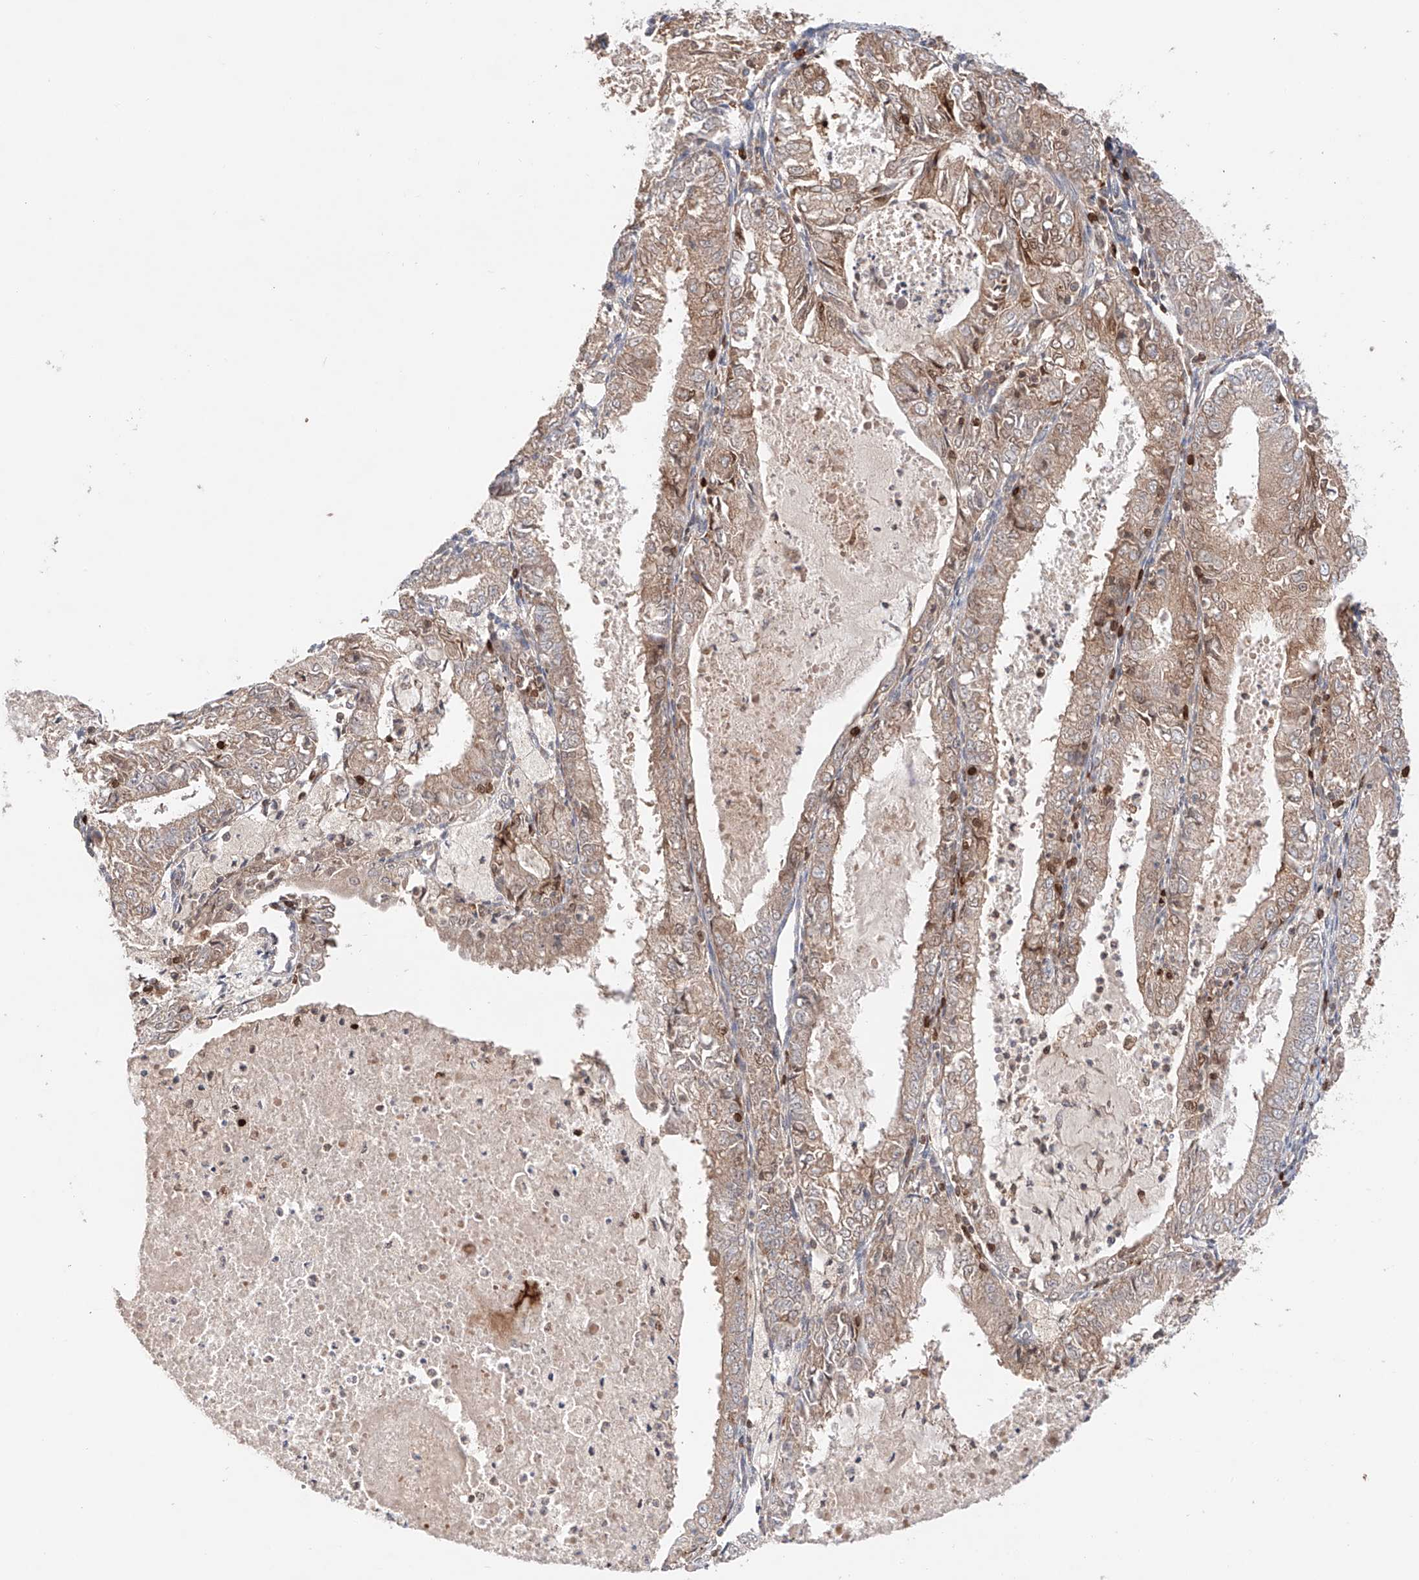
{"staining": {"intensity": "moderate", "quantity": ">75%", "location": "cytoplasmic/membranous"}, "tissue": "endometrial cancer", "cell_type": "Tumor cells", "image_type": "cancer", "snomed": [{"axis": "morphology", "description": "Adenocarcinoma, NOS"}, {"axis": "topography", "description": "Endometrium"}], "caption": "Immunohistochemistry (IHC) staining of endometrial cancer (adenocarcinoma), which displays medium levels of moderate cytoplasmic/membranous expression in approximately >75% of tumor cells indicating moderate cytoplasmic/membranous protein staining. The staining was performed using DAB (3,3'-diaminobenzidine) (brown) for protein detection and nuclei were counterstained in hematoxylin (blue).", "gene": "IGSF22", "patient": {"sex": "female", "age": 57}}